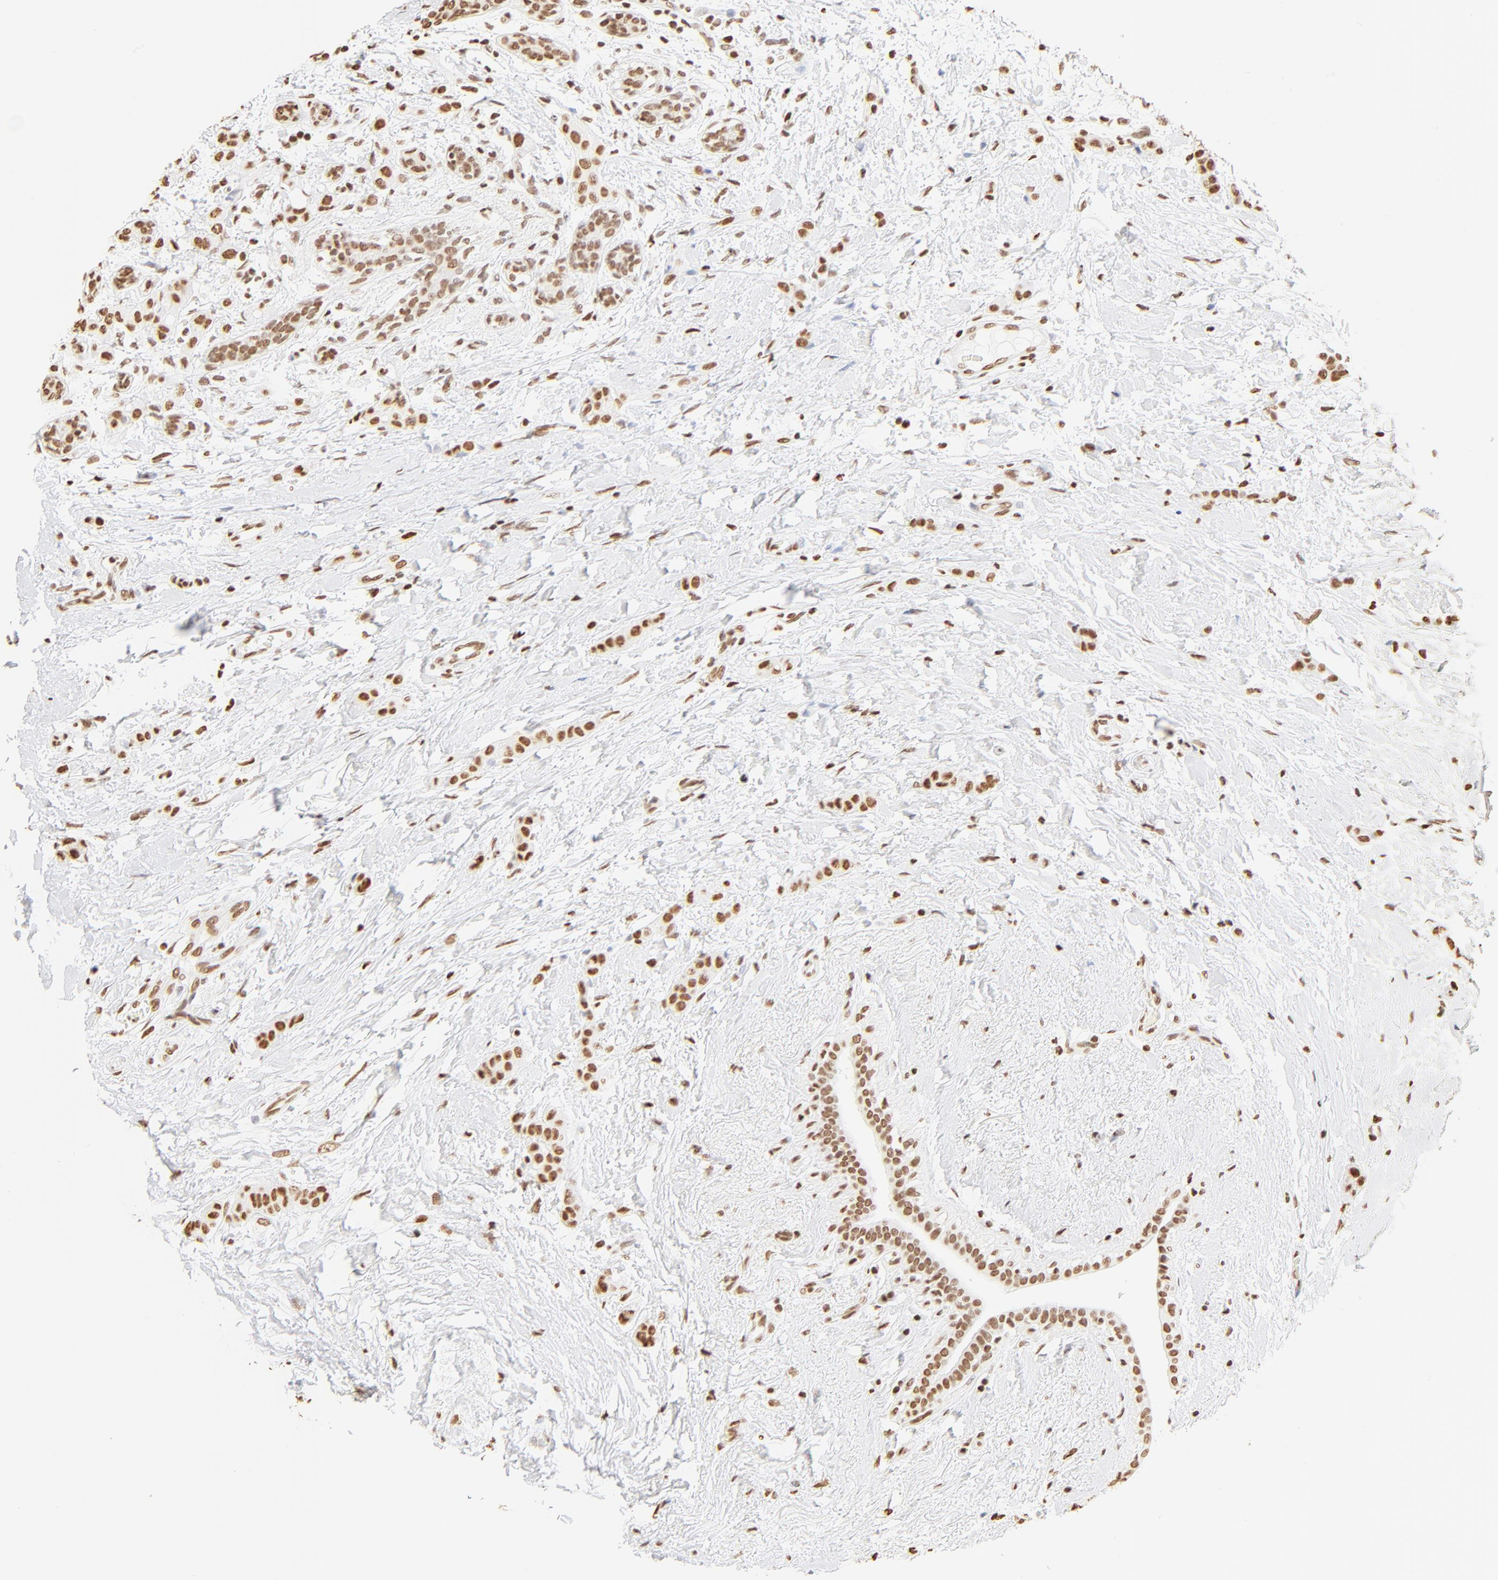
{"staining": {"intensity": "moderate", "quantity": ">75%", "location": "nuclear"}, "tissue": "breast cancer", "cell_type": "Tumor cells", "image_type": "cancer", "snomed": [{"axis": "morphology", "description": "Lobular carcinoma"}, {"axis": "topography", "description": "Breast"}], "caption": "A brown stain labels moderate nuclear expression of a protein in breast lobular carcinoma tumor cells.", "gene": "ZNF540", "patient": {"sex": "female", "age": 55}}